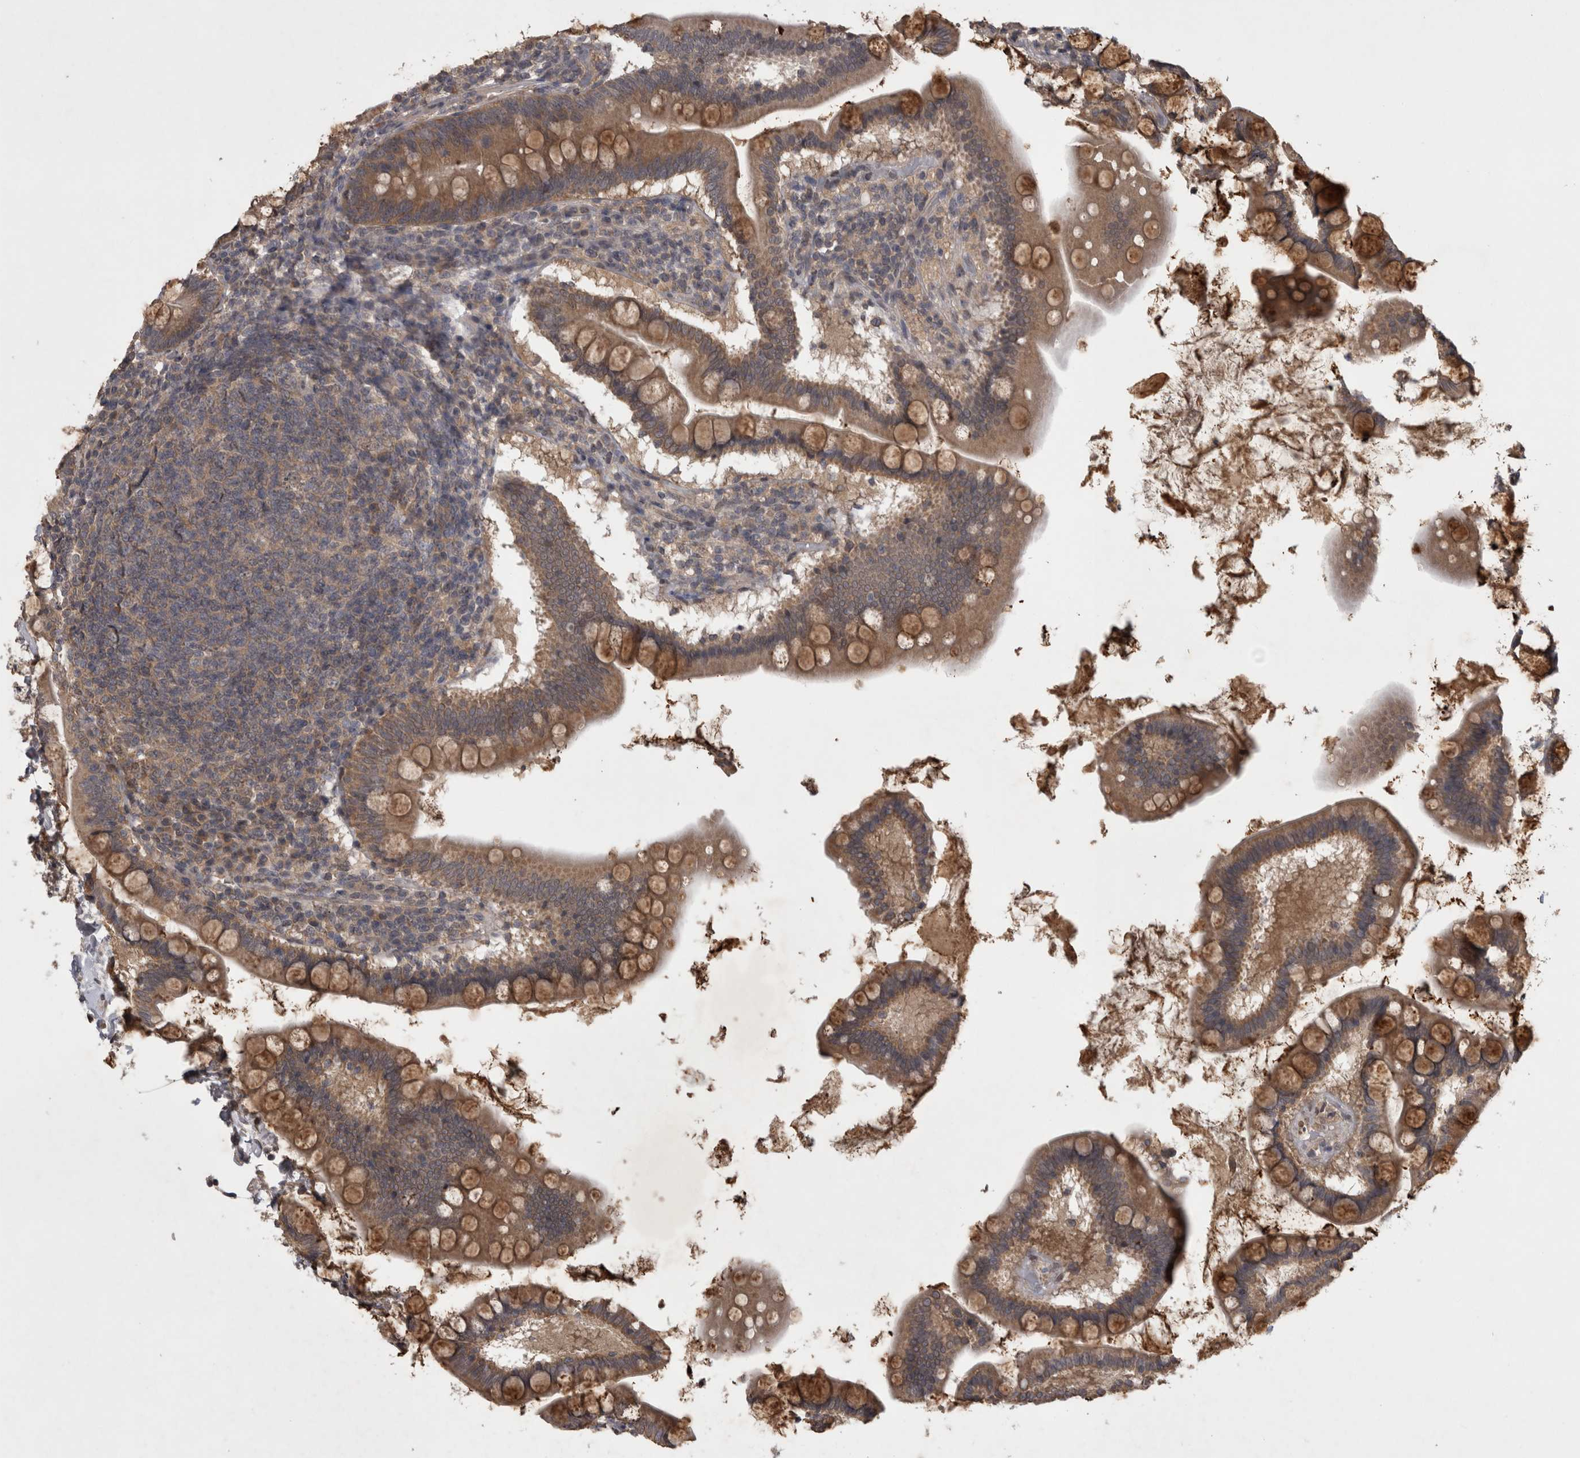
{"staining": {"intensity": "moderate", "quantity": ">75%", "location": "cytoplasmic/membranous"}, "tissue": "small intestine", "cell_type": "Glandular cells", "image_type": "normal", "snomed": [{"axis": "morphology", "description": "Normal tissue, NOS"}, {"axis": "topography", "description": "Small intestine"}], "caption": "Immunohistochemistry (IHC) (DAB (3,3'-diaminobenzidine)) staining of normal human small intestine shows moderate cytoplasmic/membranous protein positivity in about >75% of glandular cells. (IHC, brightfield microscopy, high magnification).", "gene": "ZNF114", "patient": {"sex": "female", "age": 84}}